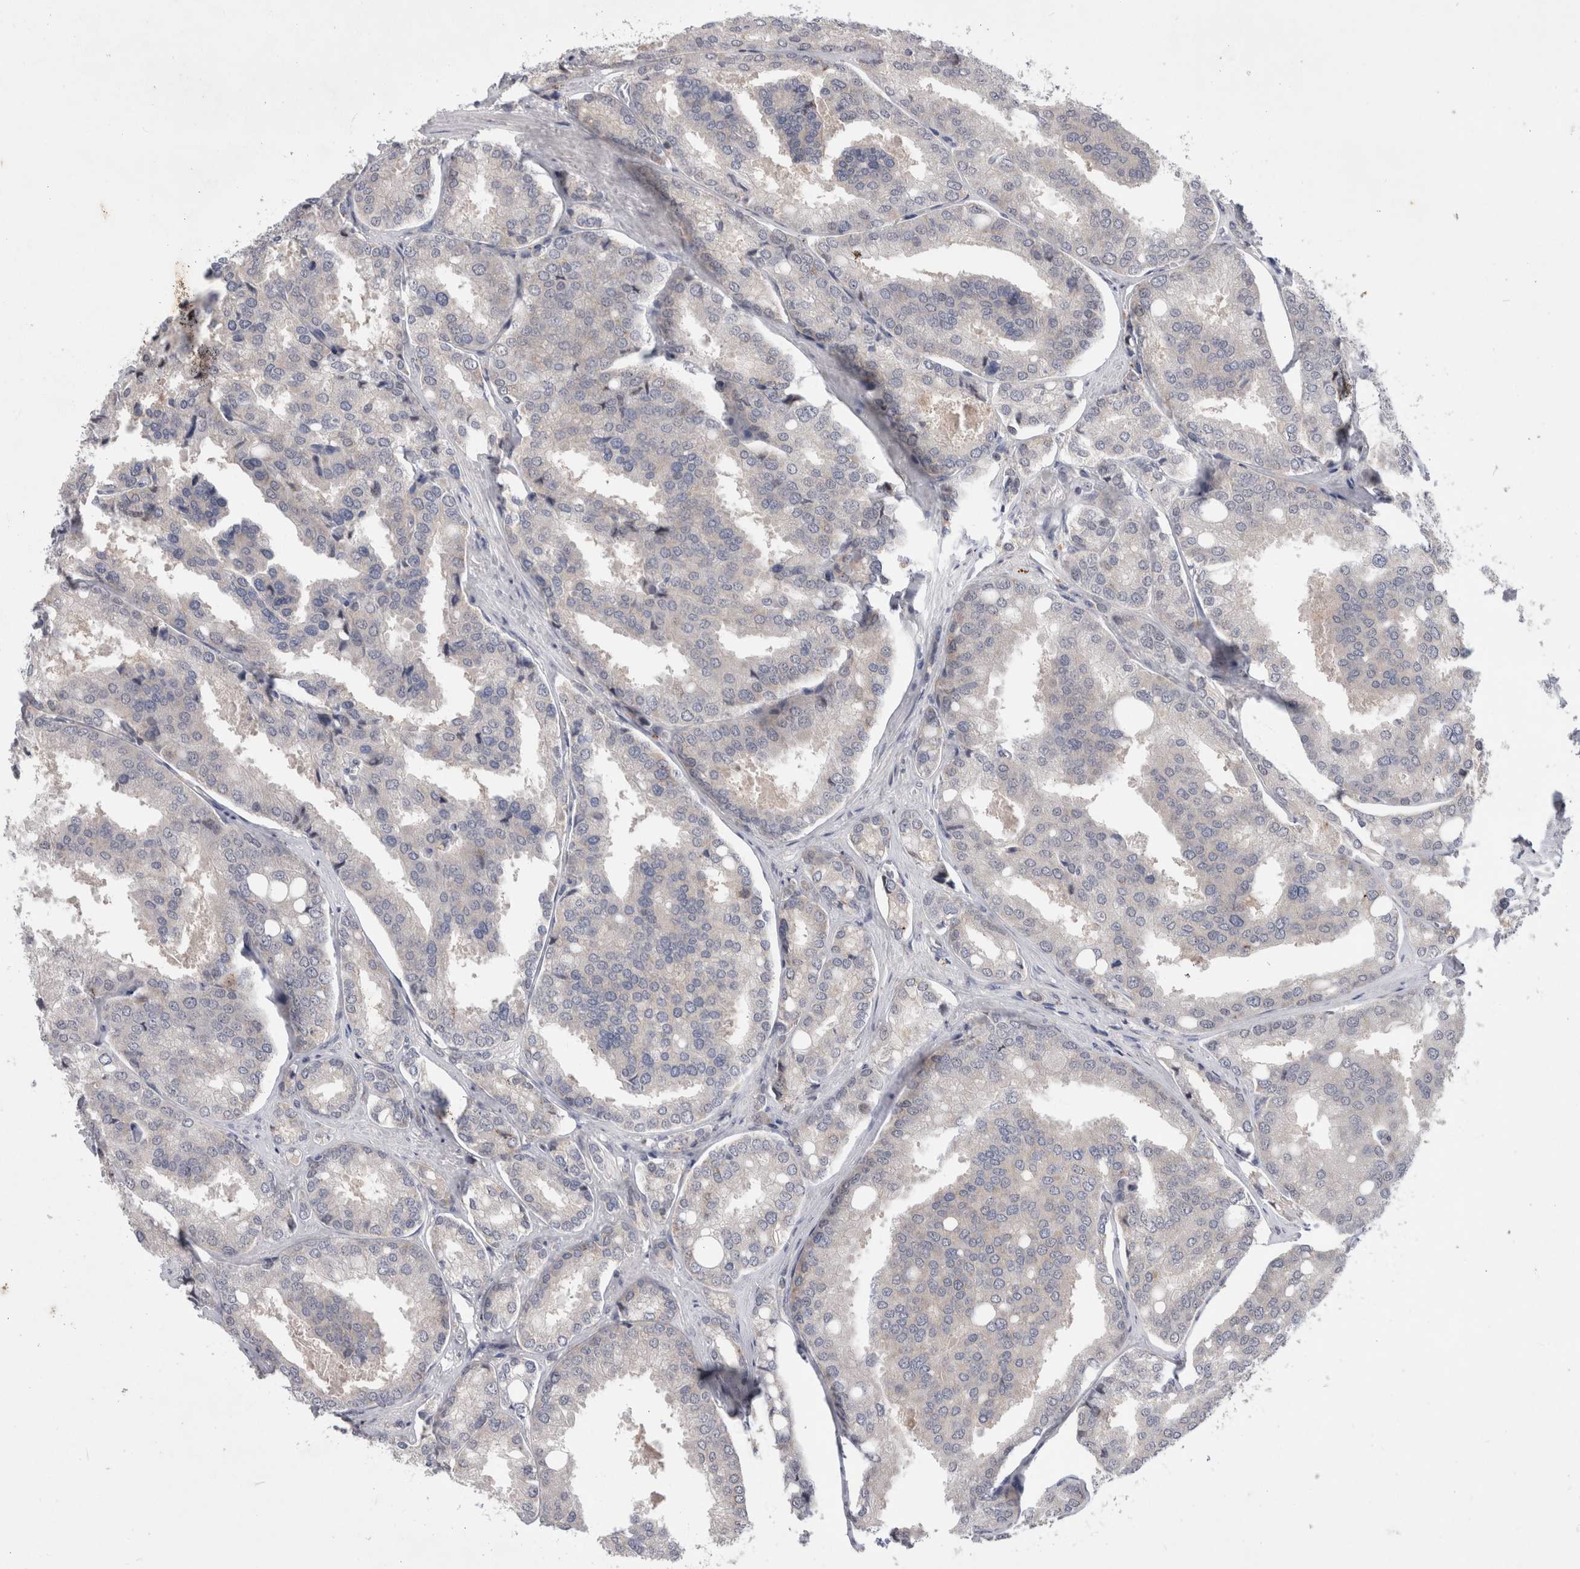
{"staining": {"intensity": "negative", "quantity": "none", "location": "none"}, "tissue": "prostate cancer", "cell_type": "Tumor cells", "image_type": "cancer", "snomed": [{"axis": "morphology", "description": "Adenocarcinoma, High grade"}, {"axis": "topography", "description": "Prostate"}], "caption": "This is an immunohistochemistry image of human prostate high-grade adenocarcinoma. There is no expression in tumor cells.", "gene": "MRPL37", "patient": {"sex": "male", "age": 50}}